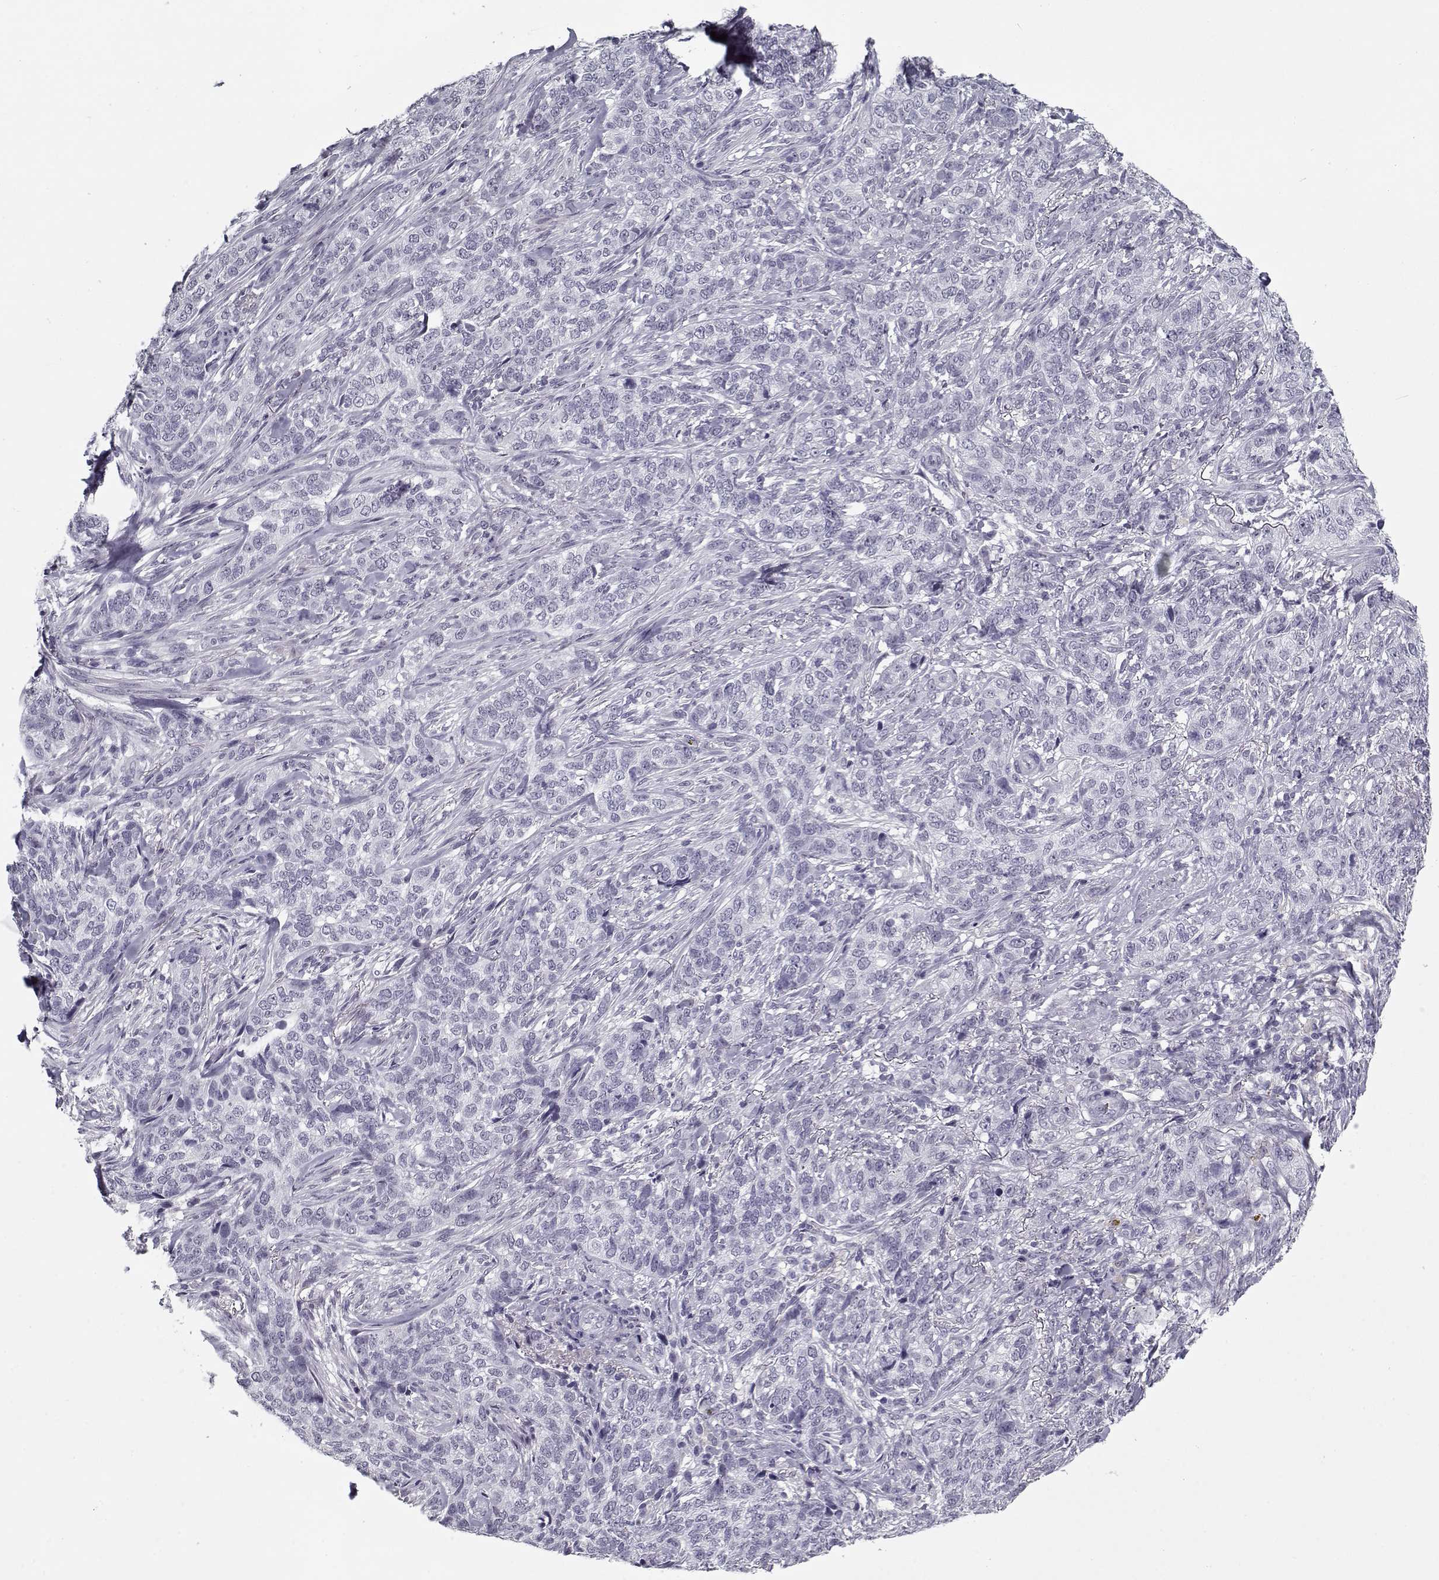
{"staining": {"intensity": "negative", "quantity": "none", "location": "none"}, "tissue": "skin cancer", "cell_type": "Tumor cells", "image_type": "cancer", "snomed": [{"axis": "morphology", "description": "Basal cell carcinoma"}, {"axis": "topography", "description": "Skin"}], "caption": "Tumor cells show no significant protein expression in skin cancer.", "gene": "RNF32", "patient": {"sex": "female", "age": 69}}